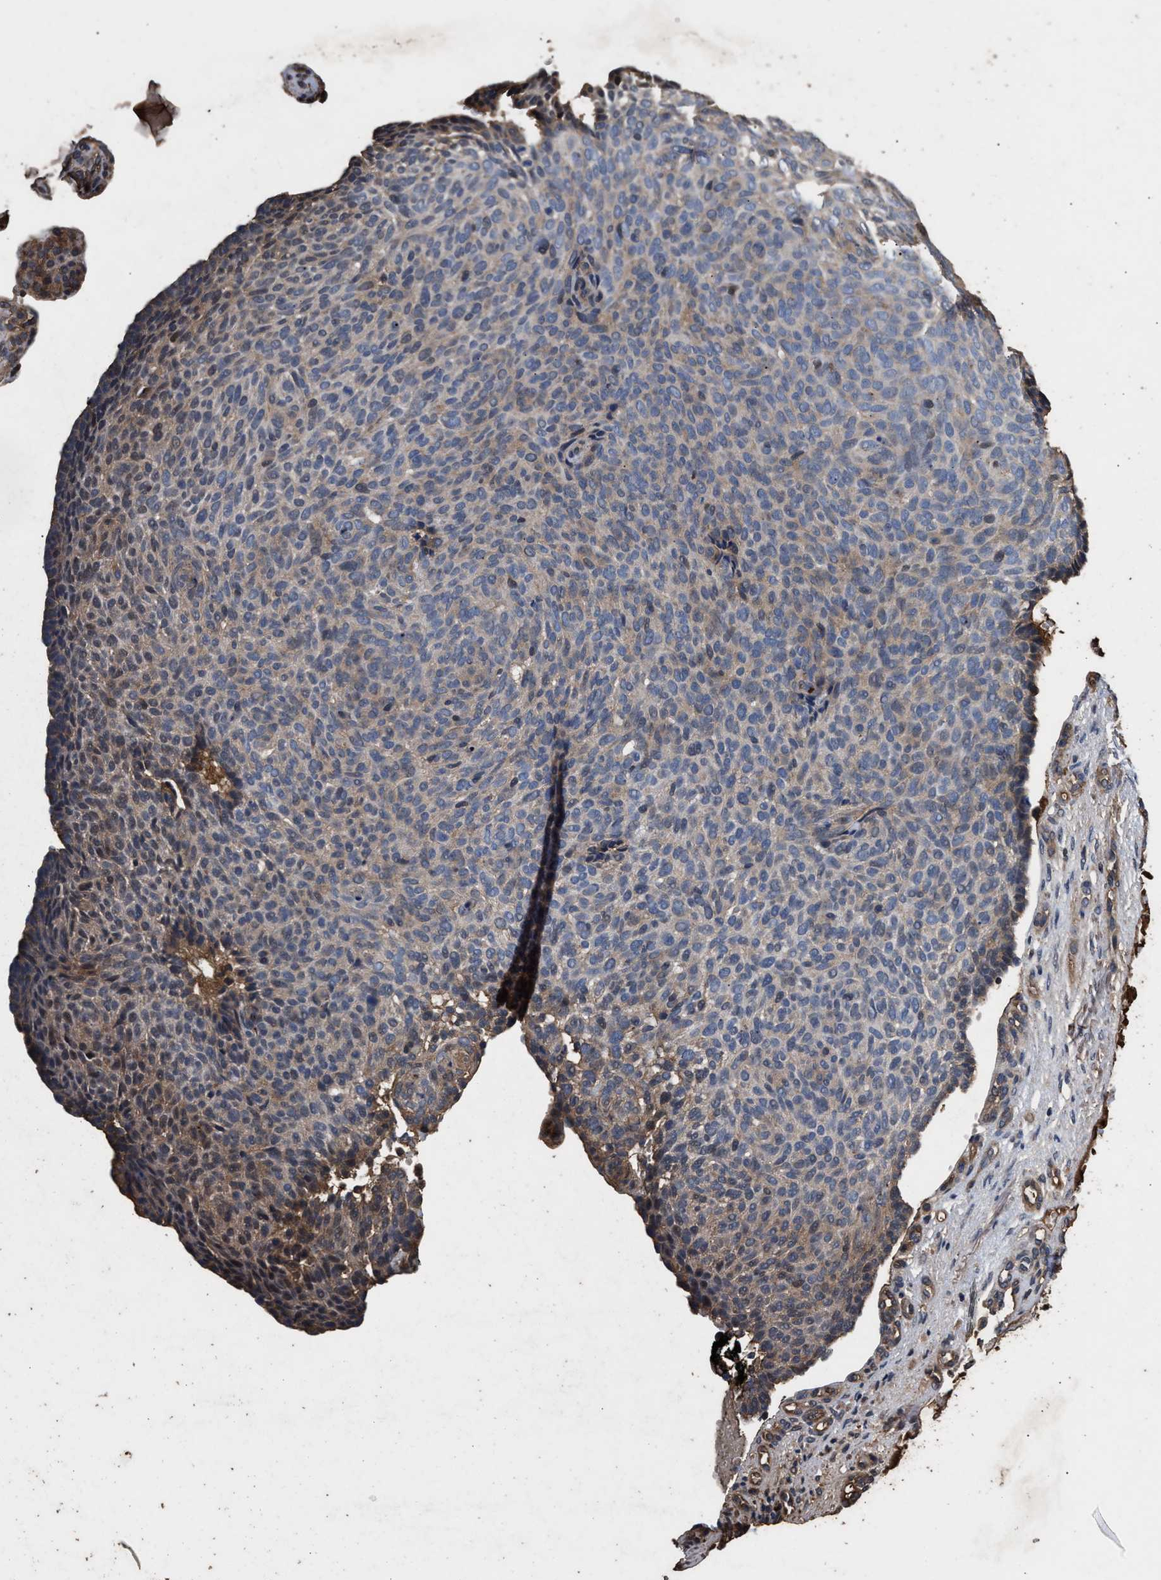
{"staining": {"intensity": "weak", "quantity": "<25%", "location": "cytoplasmic/membranous"}, "tissue": "skin cancer", "cell_type": "Tumor cells", "image_type": "cancer", "snomed": [{"axis": "morphology", "description": "Basal cell carcinoma"}, {"axis": "topography", "description": "Skin"}], "caption": "The photomicrograph displays no staining of tumor cells in skin cancer. (IHC, brightfield microscopy, high magnification).", "gene": "KYAT1", "patient": {"sex": "male", "age": 61}}